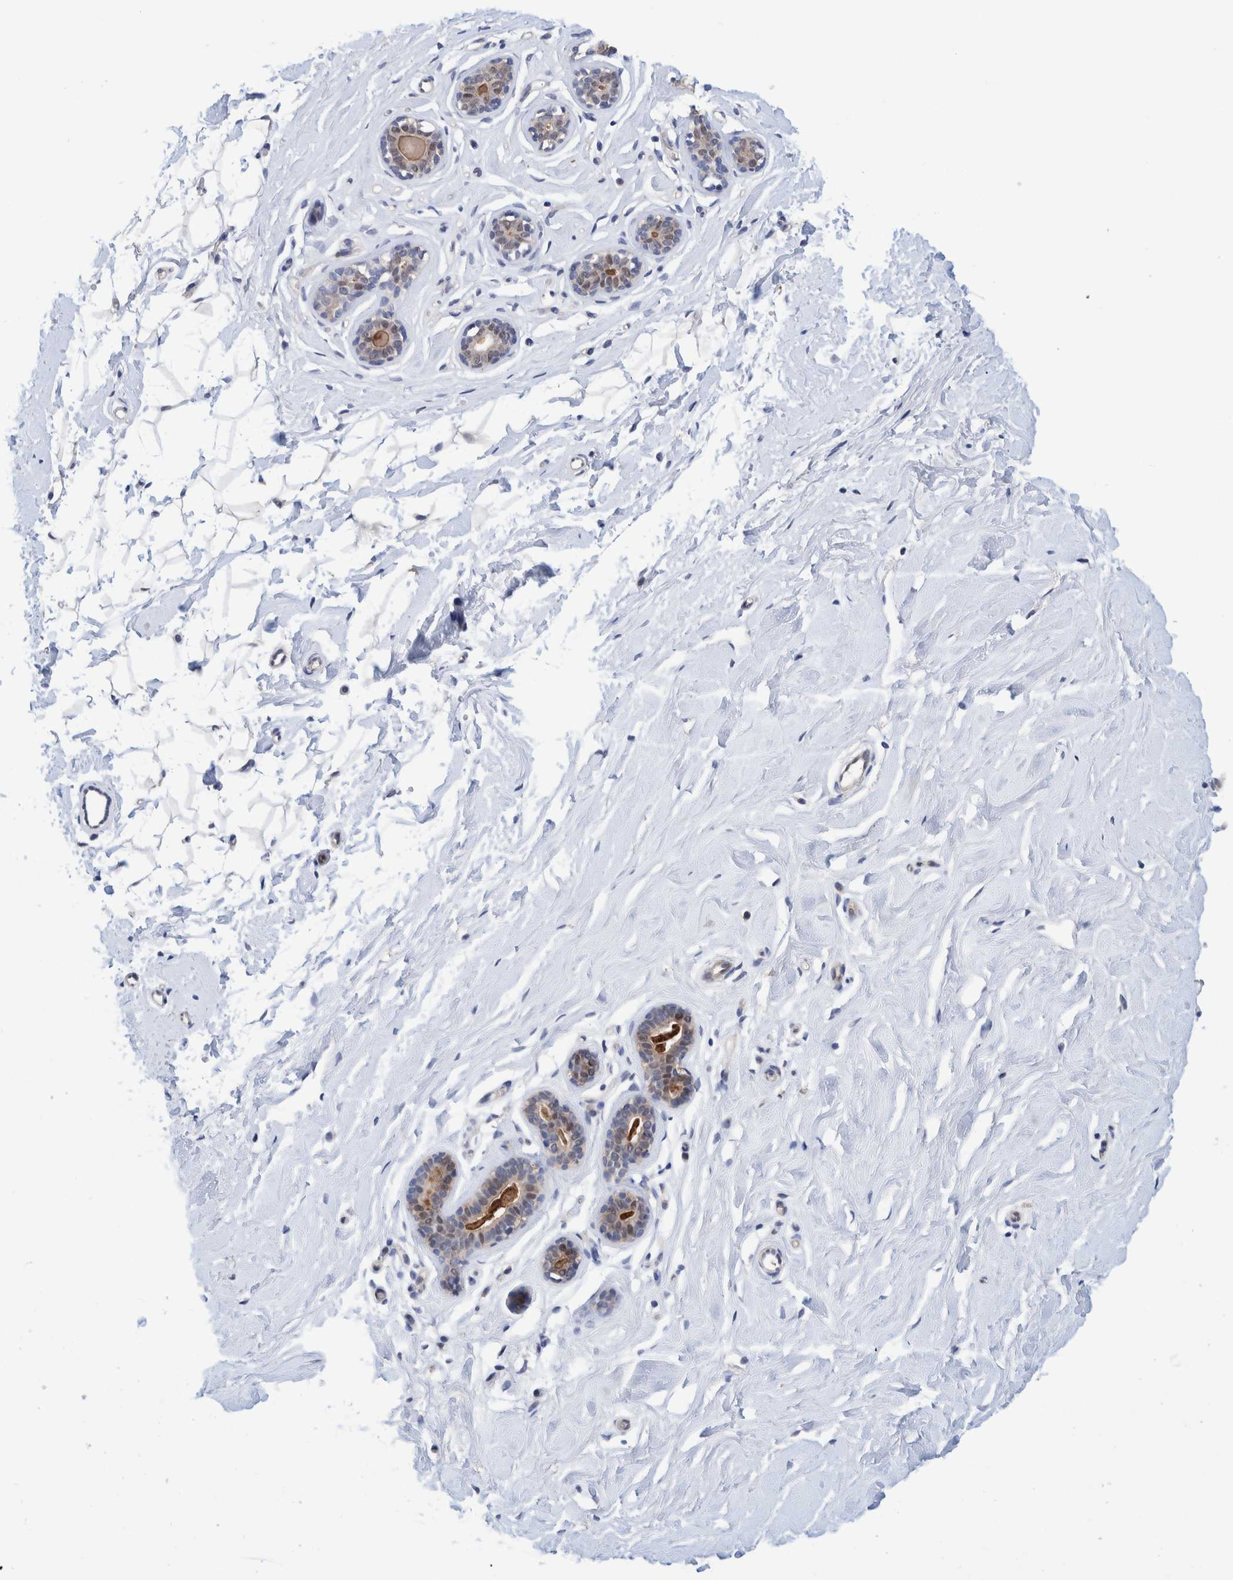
{"staining": {"intensity": "negative", "quantity": "none", "location": "none"}, "tissue": "breast", "cell_type": "Adipocytes", "image_type": "normal", "snomed": [{"axis": "morphology", "description": "Normal tissue, NOS"}, {"axis": "topography", "description": "Breast"}], "caption": "Adipocytes are negative for protein expression in benign human breast. The staining is performed using DAB brown chromogen with nuclei counter-stained in using hematoxylin.", "gene": "PFAS", "patient": {"sex": "female", "age": 23}}